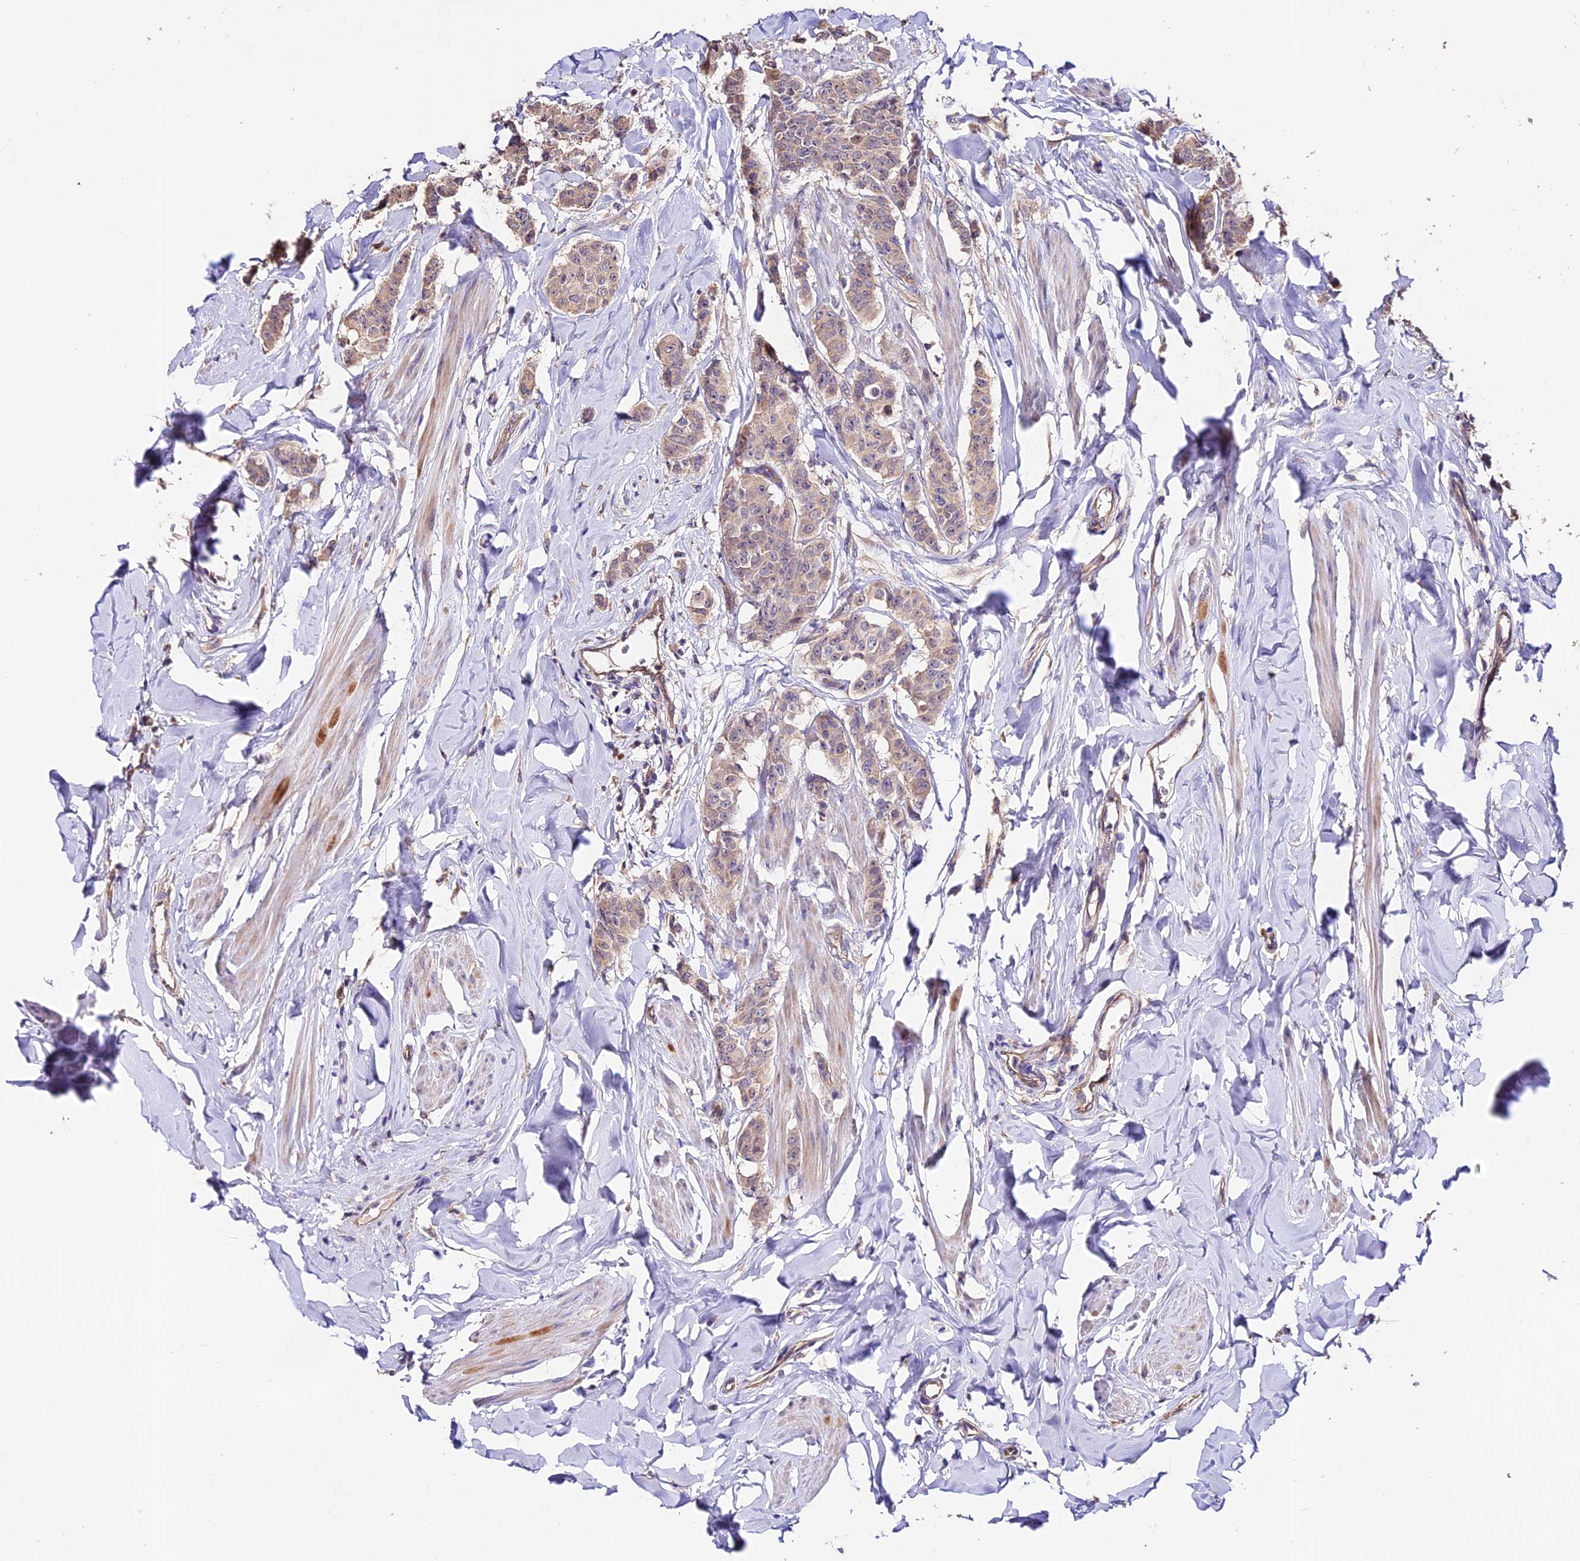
{"staining": {"intensity": "weak", "quantity": "<25%", "location": "cytoplasmic/membranous"}, "tissue": "breast cancer", "cell_type": "Tumor cells", "image_type": "cancer", "snomed": [{"axis": "morphology", "description": "Duct carcinoma"}, {"axis": "topography", "description": "Breast"}], "caption": "Immunohistochemistry image of human breast cancer stained for a protein (brown), which exhibits no positivity in tumor cells.", "gene": "CES3", "patient": {"sex": "female", "age": 40}}